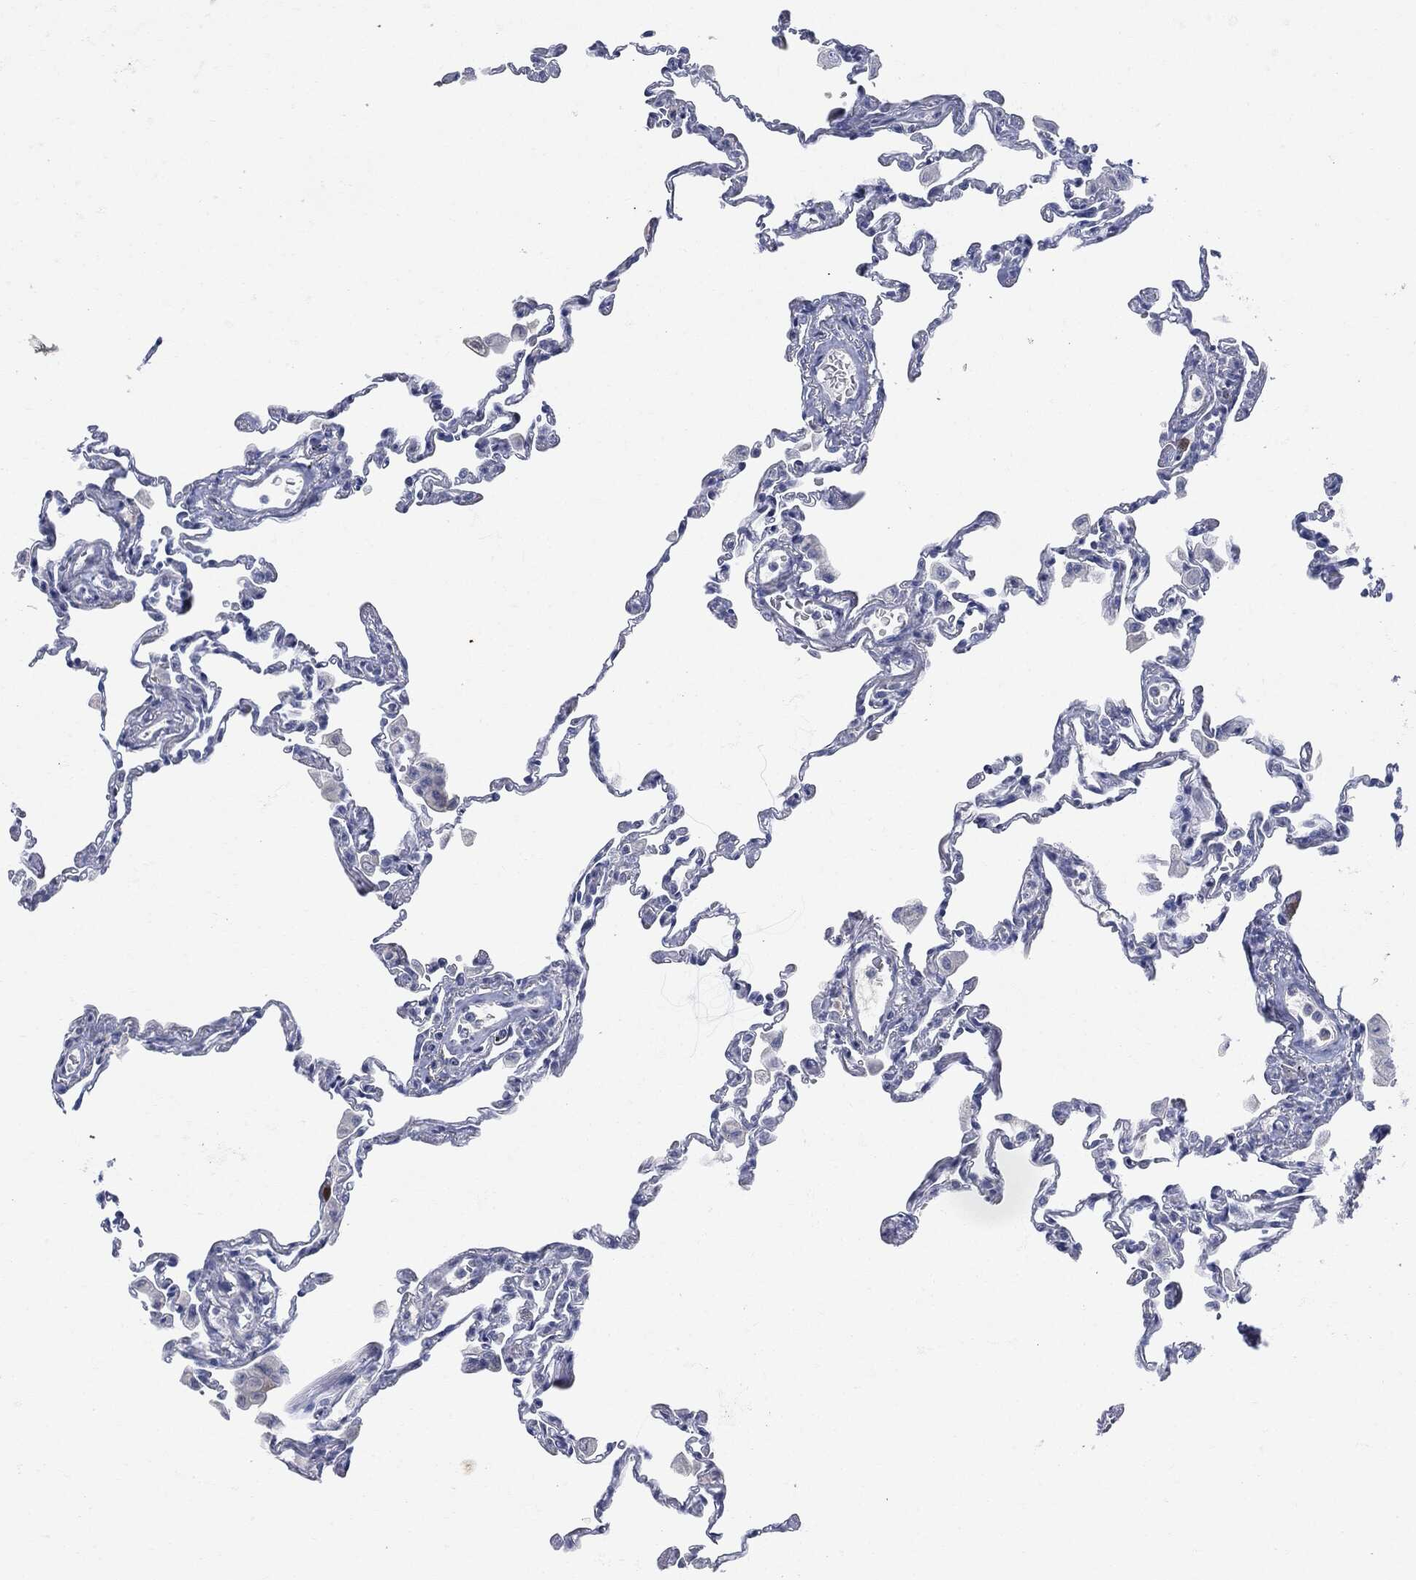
{"staining": {"intensity": "negative", "quantity": "none", "location": "none"}, "tissue": "lung", "cell_type": "Alveolar cells", "image_type": "normal", "snomed": [{"axis": "morphology", "description": "Normal tissue, NOS"}, {"axis": "topography", "description": "Lung"}], "caption": "This is an immunohistochemistry (IHC) histopathology image of normal human lung. There is no expression in alveolar cells.", "gene": "UBE2C", "patient": {"sex": "female", "age": 57}}